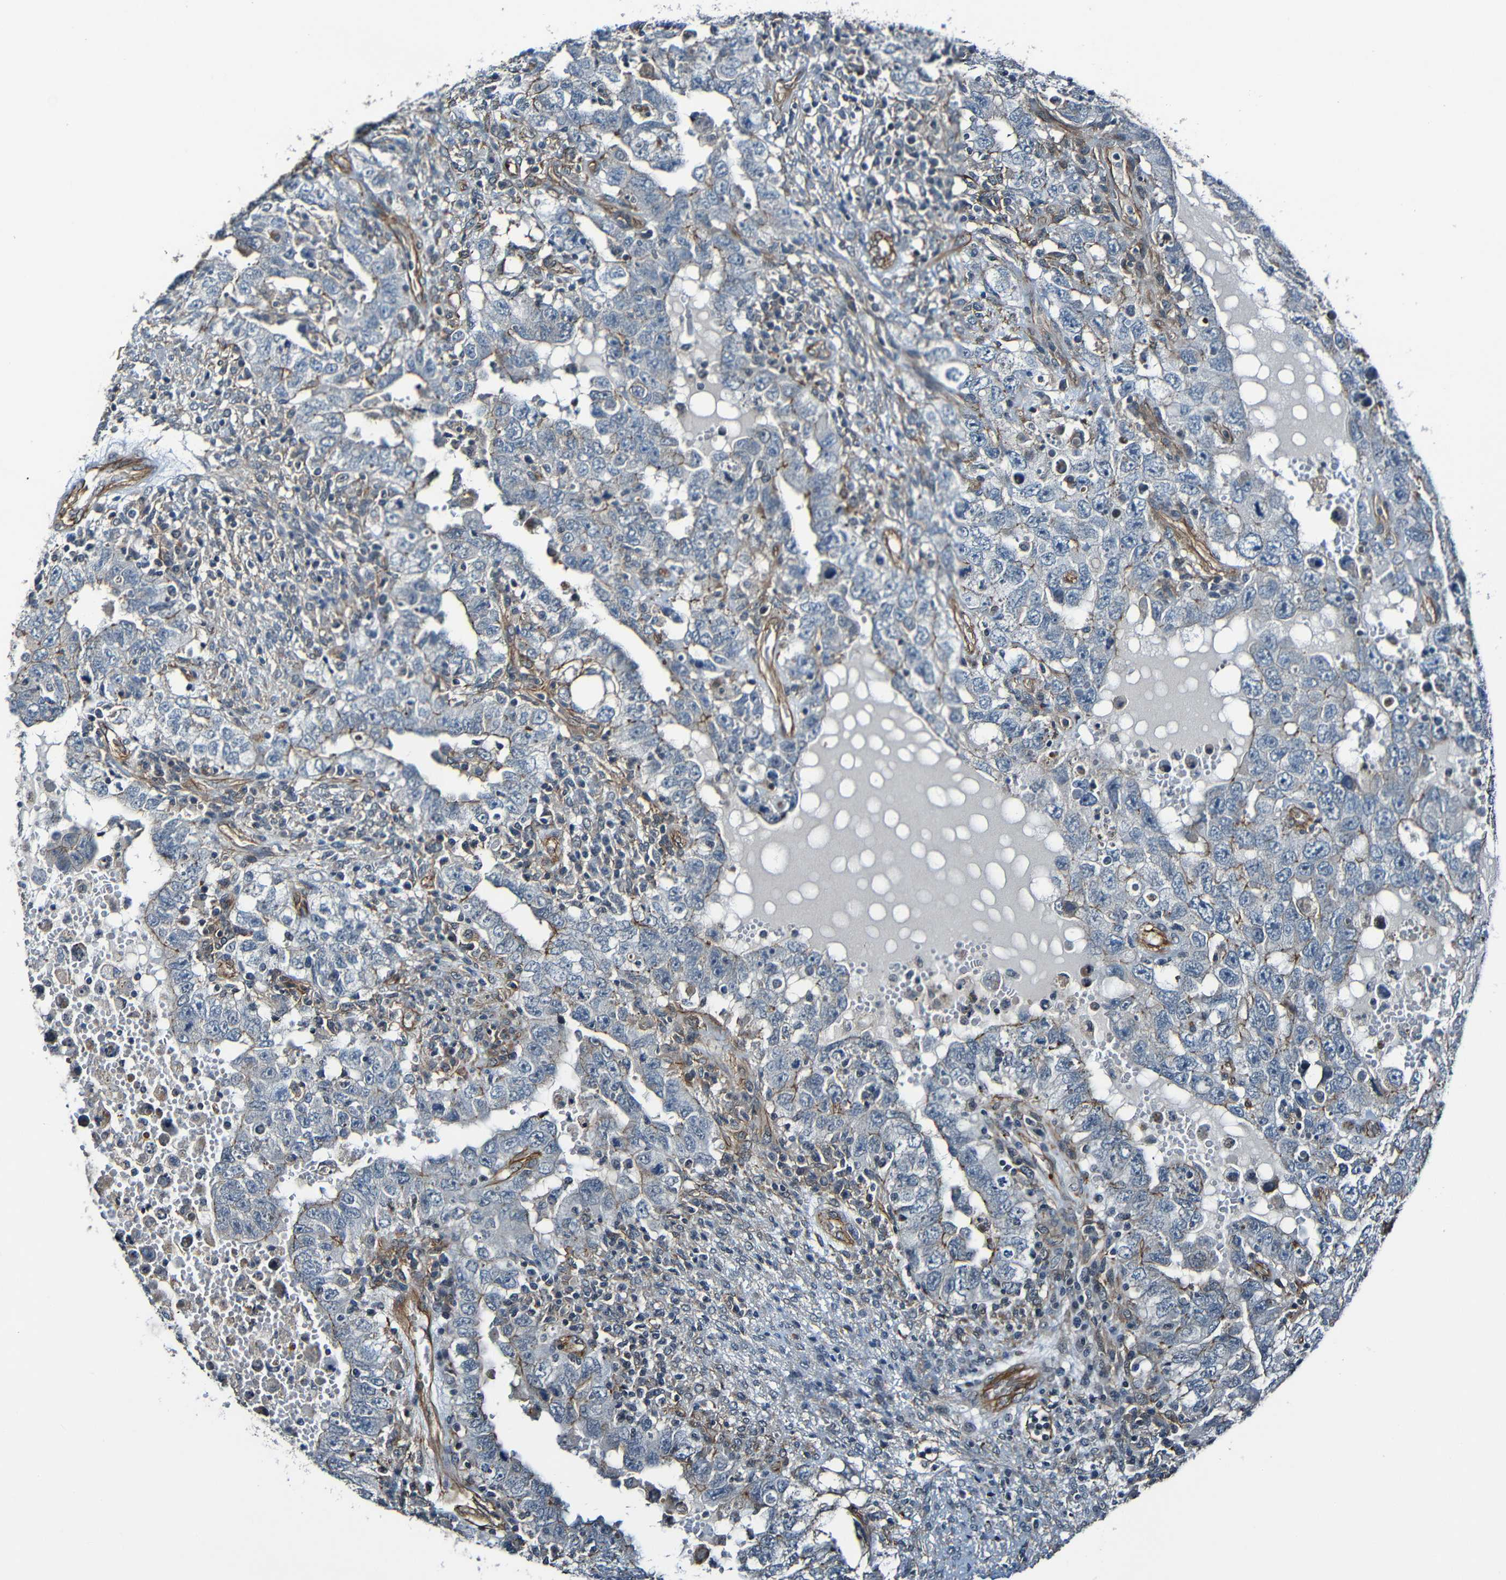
{"staining": {"intensity": "negative", "quantity": "none", "location": "none"}, "tissue": "testis cancer", "cell_type": "Tumor cells", "image_type": "cancer", "snomed": [{"axis": "morphology", "description": "Carcinoma, Embryonal, NOS"}, {"axis": "topography", "description": "Testis"}], "caption": "Testis cancer (embryonal carcinoma) was stained to show a protein in brown. There is no significant expression in tumor cells.", "gene": "LGR5", "patient": {"sex": "male", "age": 26}}